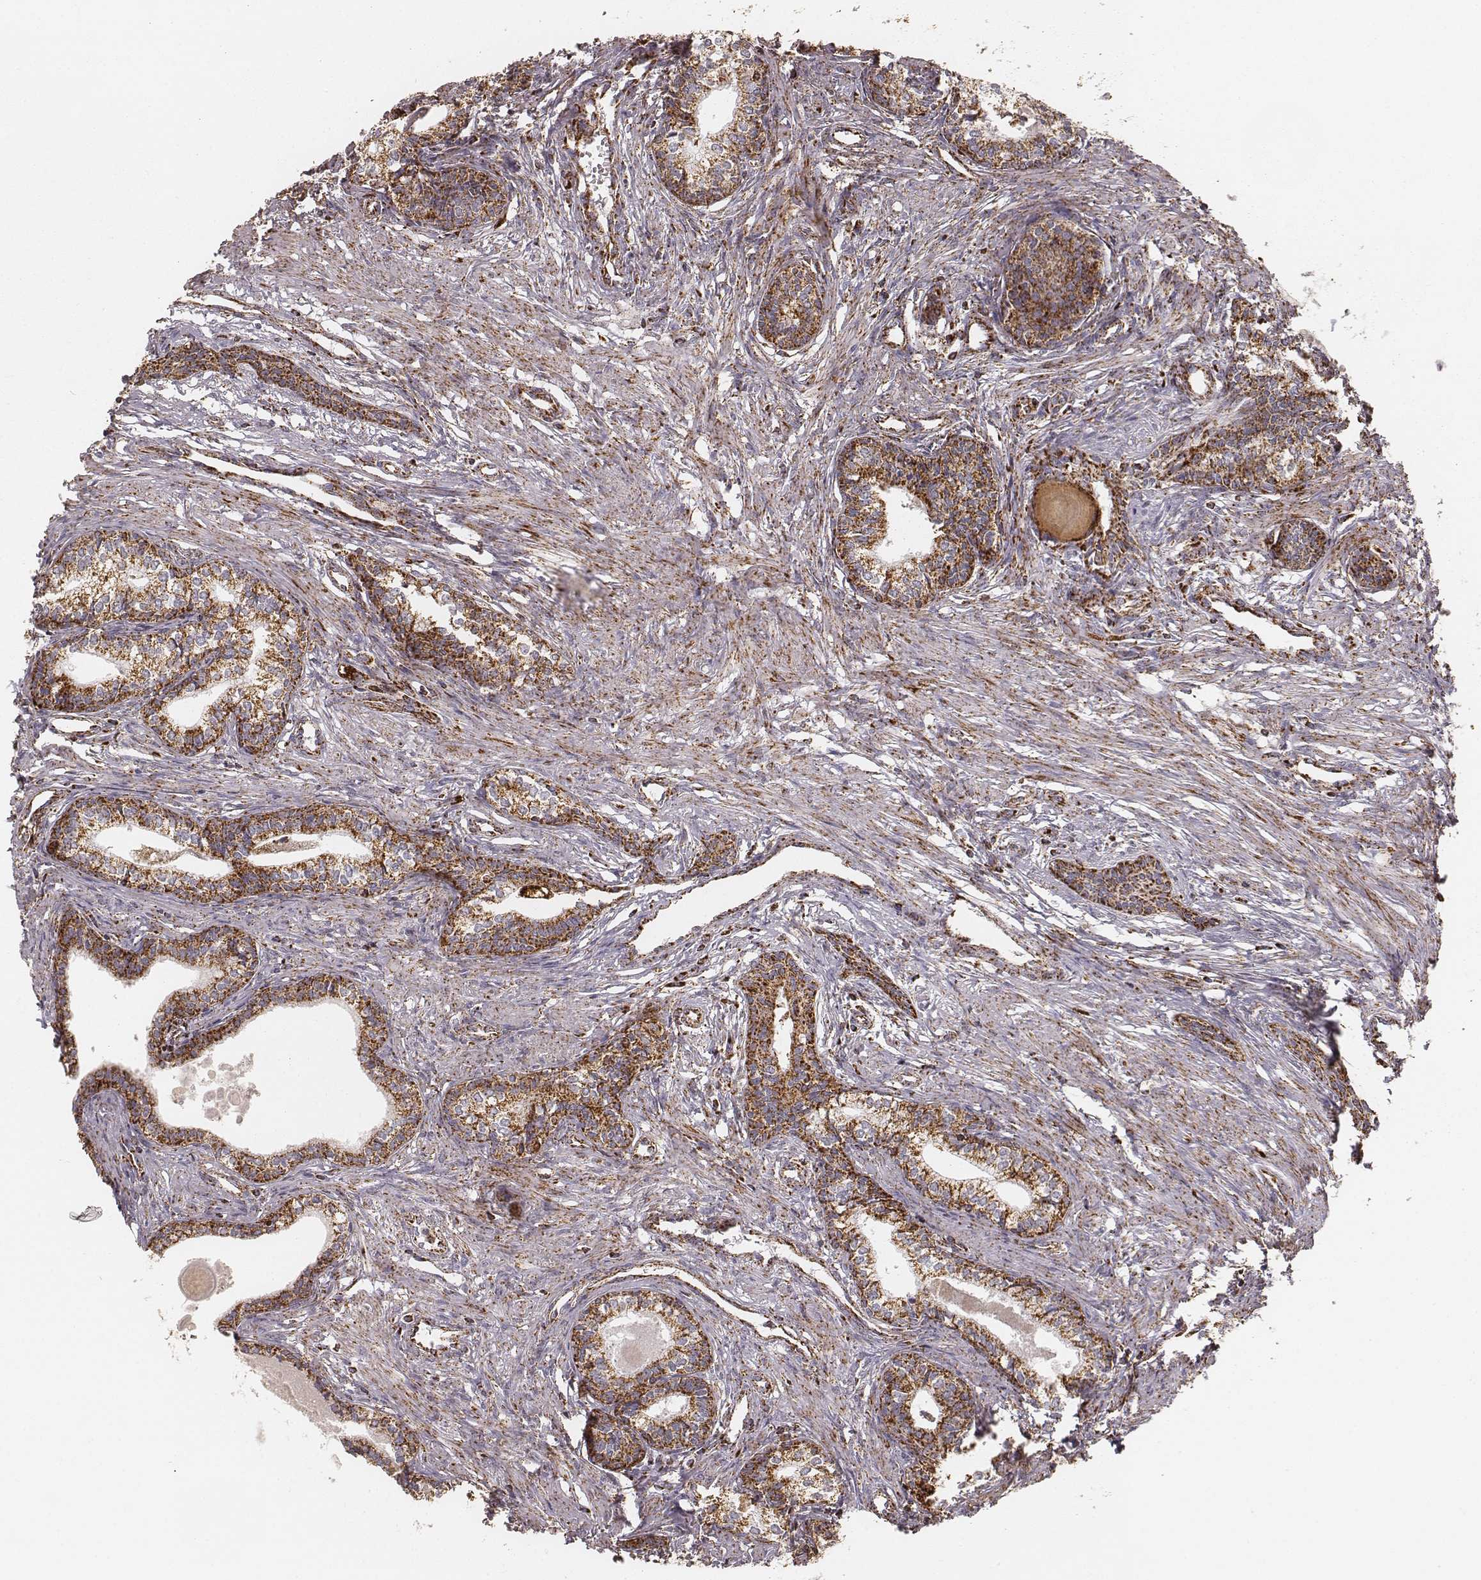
{"staining": {"intensity": "strong", "quantity": ">75%", "location": "cytoplasmic/membranous"}, "tissue": "prostate", "cell_type": "Glandular cells", "image_type": "normal", "snomed": [{"axis": "morphology", "description": "Normal tissue, NOS"}, {"axis": "topography", "description": "Prostate"}], "caption": "Prostate stained for a protein (brown) demonstrates strong cytoplasmic/membranous positive staining in approximately >75% of glandular cells.", "gene": "CS", "patient": {"sex": "male", "age": 60}}